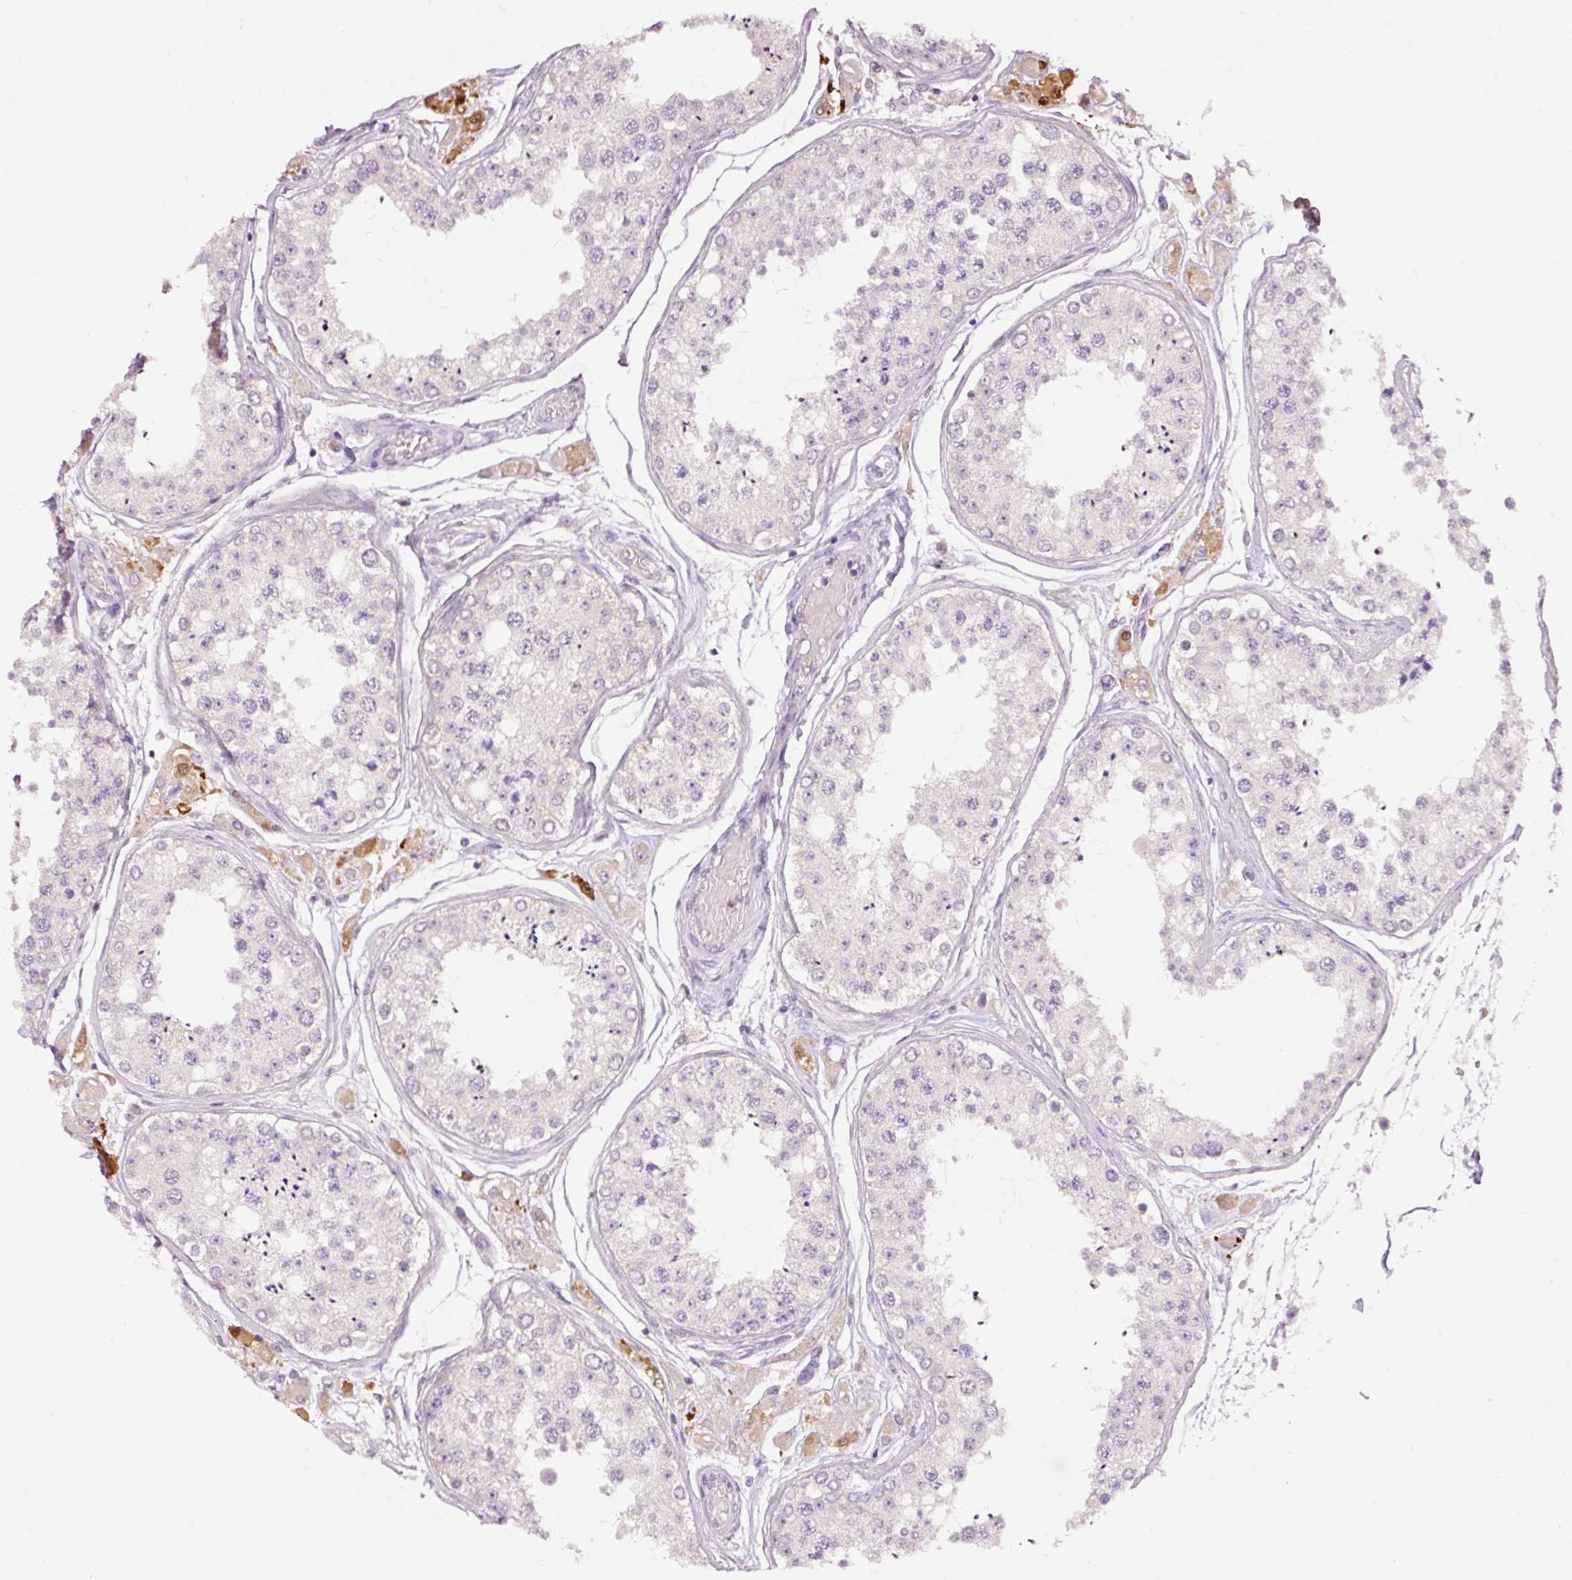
{"staining": {"intensity": "negative", "quantity": "none", "location": "none"}, "tissue": "testis", "cell_type": "Cells in seminiferous ducts", "image_type": "normal", "snomed": [{"axis": "morphology", "description": "Normal tissue, NOS"}, {"axis": "topography", "description": "Testis"}], "caption": "Immunohistochemistry photomicrograph of normal testis stained for a protein (brown), which reveals no expression in cells in seminiferous ducts. (Brightfield microscopy of DAB (3,3'-diaminobenzidine) IHC at high magnification).", "gene": "RSPO2", "patient": {"sex": "male", "age": 25}}